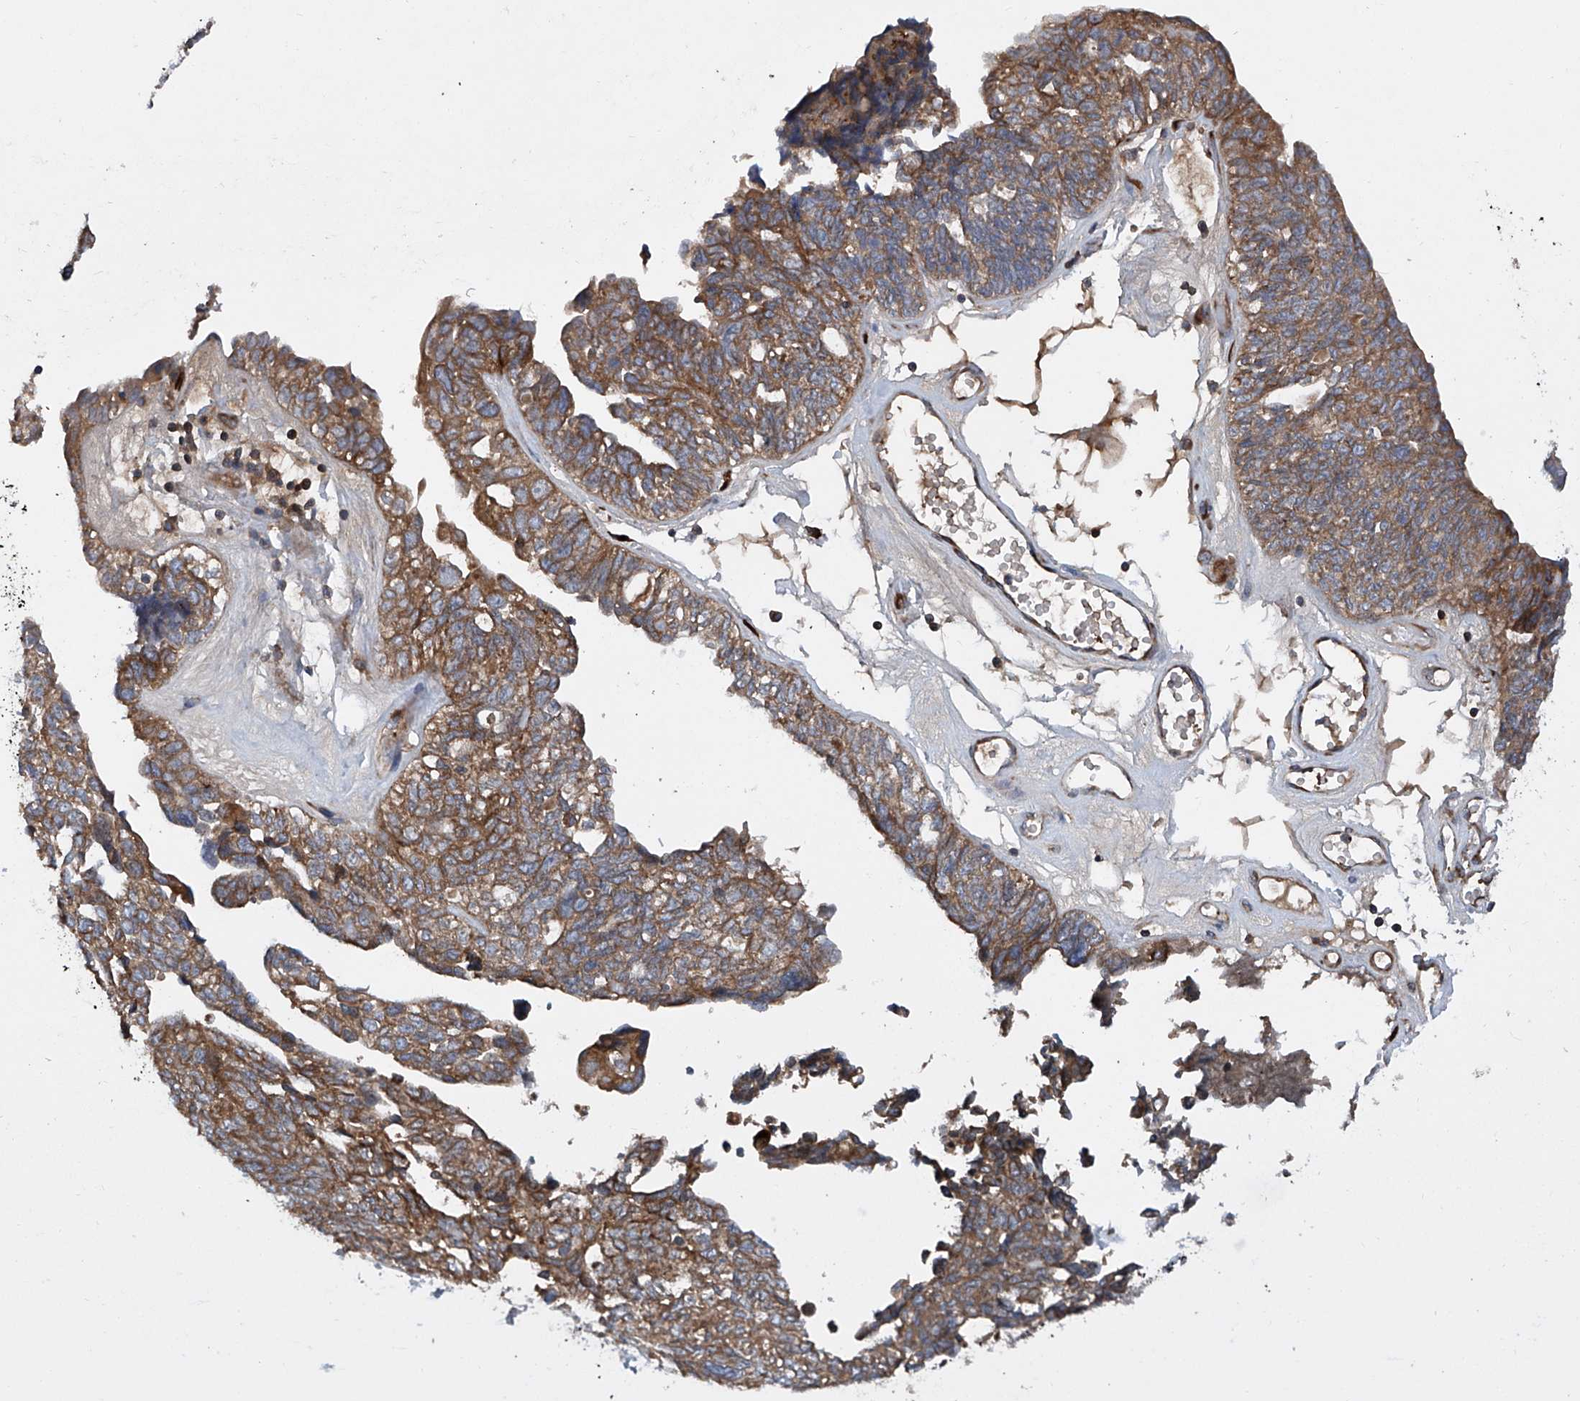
{"staining": {"intensity": "moderate", "quantity": ">75%", "location": "cytoplasmic/membranous"}, "tissue": "ovarian cancer", "cell_type": "Tumor cells", "image_type": "cancer", "snomed": [{"axis": "morphology", "description": "Cystadenocarcinoma, serous, NOS"}, {"axis": "topography", "description": "Ovary"}], "caption": "Moderate cytoplasmic/membranous protein positivity is seen in approximately >75% of tumor cells in ovarian cancer (serous cystadenocarcinoma).", "gene": "ASCC3", "patient": {"sex": "female", "age": 79}}